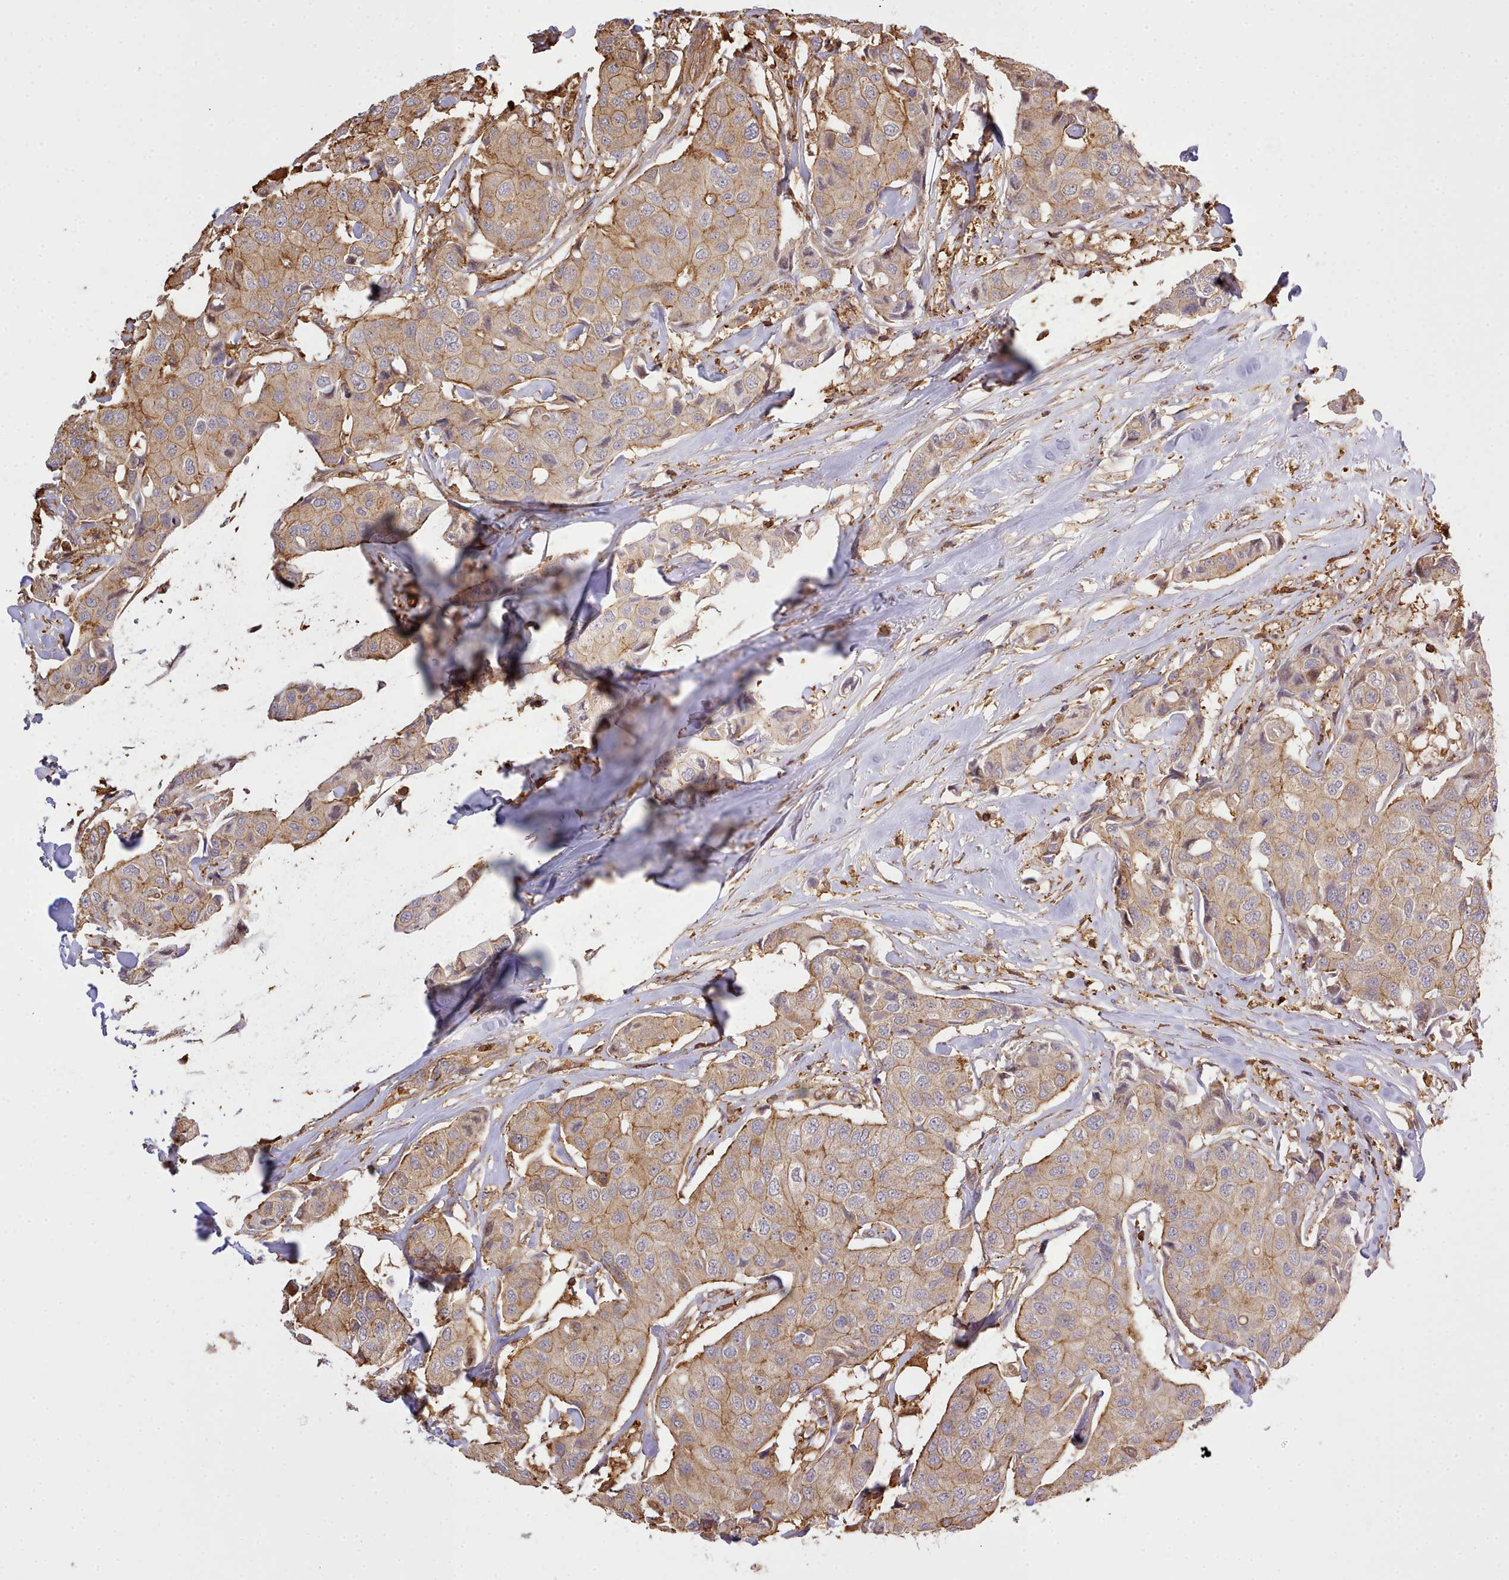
{"staining": {"intensity": "moderate", "quantity": ">75%", "location": "cytoplasmic/membranous"}, "tissue": "breast cancer", "cell_type": "Tumor cells", "image_type": "cancer", "snomed": [{"axis": "morphology", "description": "Duct carcinoma"}, {"axis": "topography", "description": "Breast"}], "caption": "Invasive ductal carcinoma (breast) stained for a protein (brown) demonstrates moderate cytoplasmic/membranous positive staining in about >75% of tumor cells.", "gene": "CAPZA1", "patient": {"sex": "female", "age": 80}}